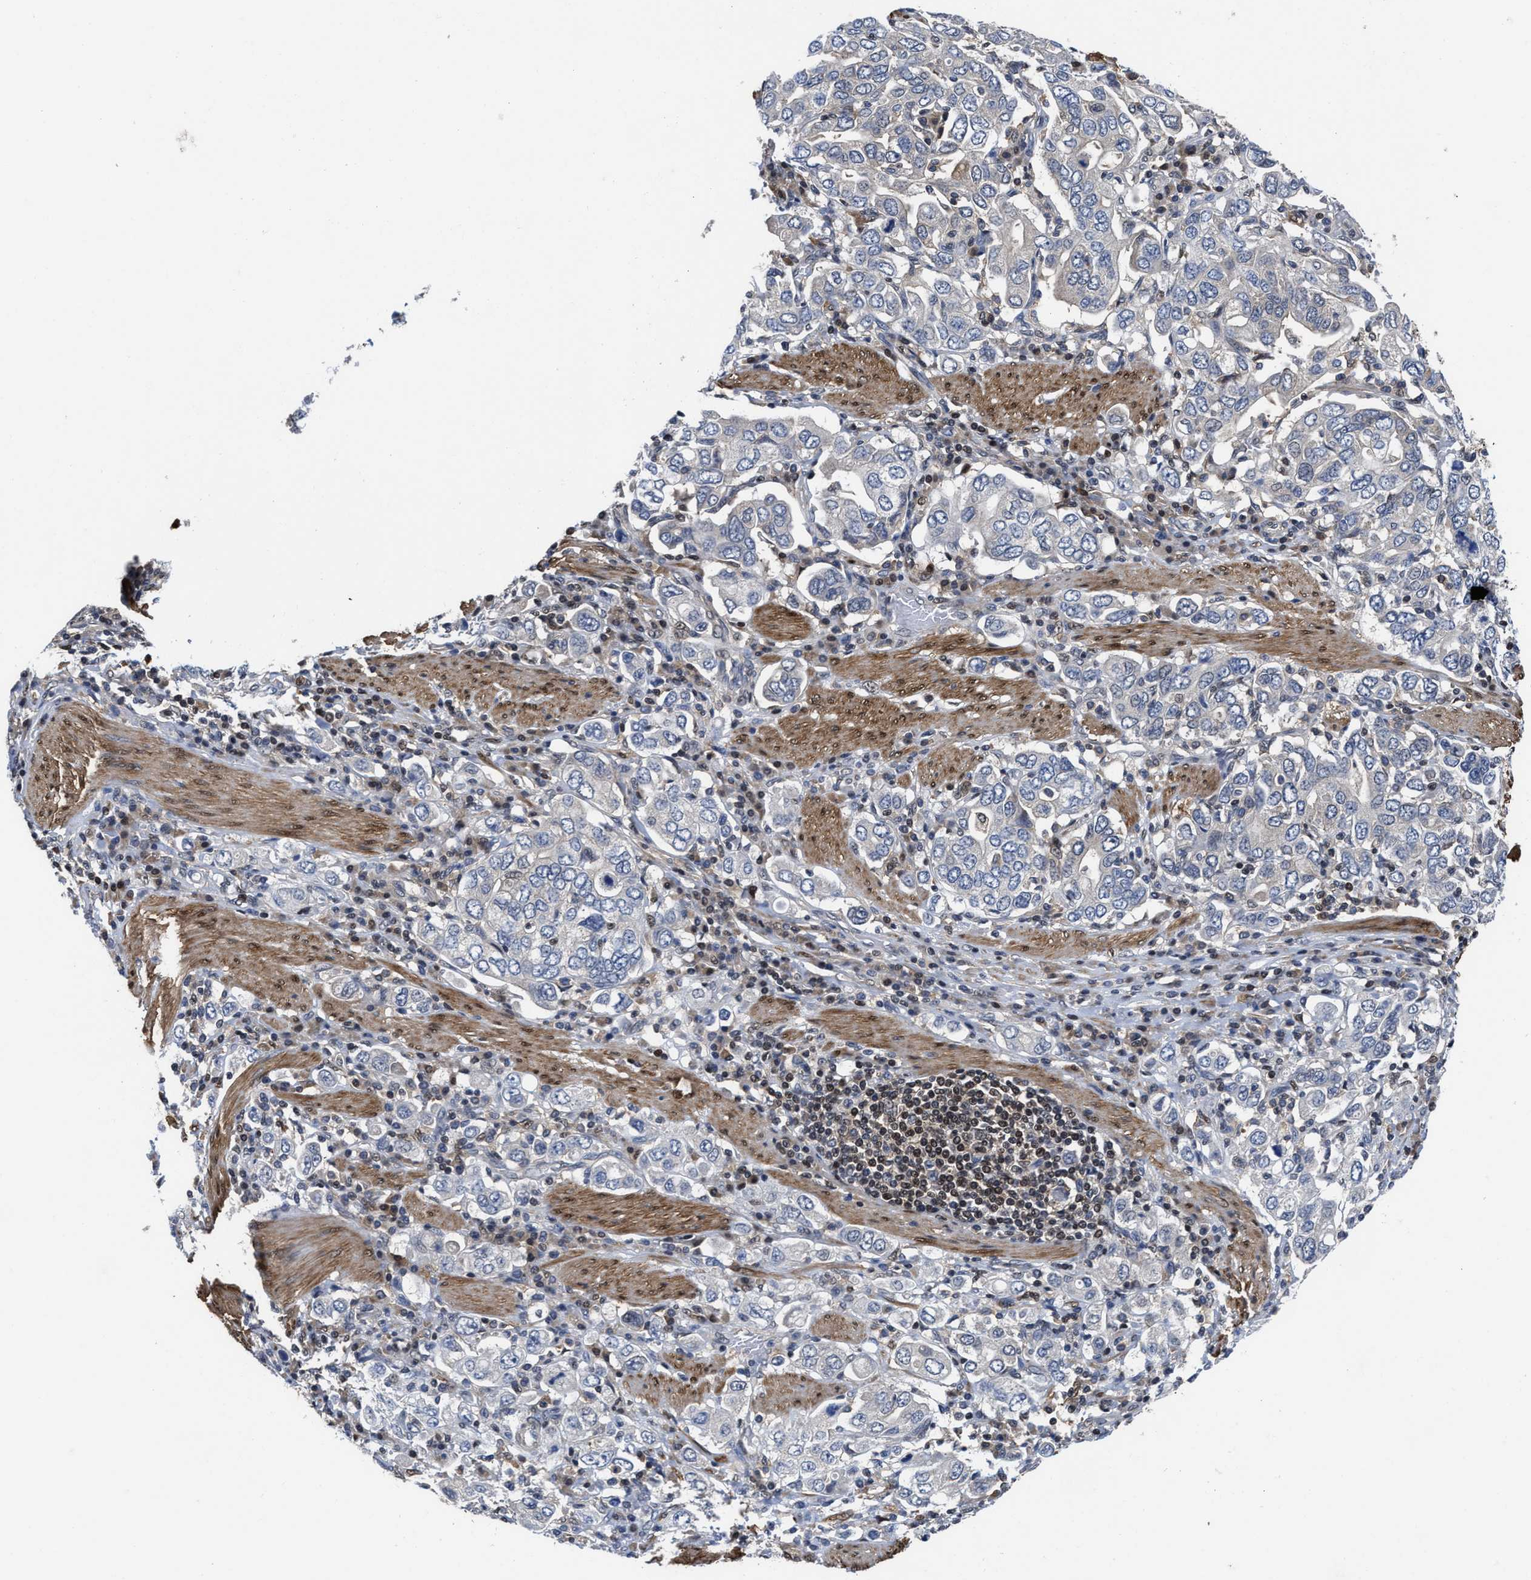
{"staining": {"intensity": "negative", "quantity": "none", "location": "none"}, "tissue": "stomach cancer", "cell_type": "Tumor cells", "image_type": "cancer", "snomed": [{"axis": "morphology", "description": "Adenocarcinoma, NOS"}, {"axis": "topography", "description": "Stomach, upper"}], "caption": "This is a photomicrograph of immunohistochemistry (IHC) staining of stomach cancer, which shows no positivity in tumor cells. (Immunohistochemistry (ihc), brightfield microscopy, high magnification).", "gene": "KIF12", "patient": {"sex": "male", "age": 62}}